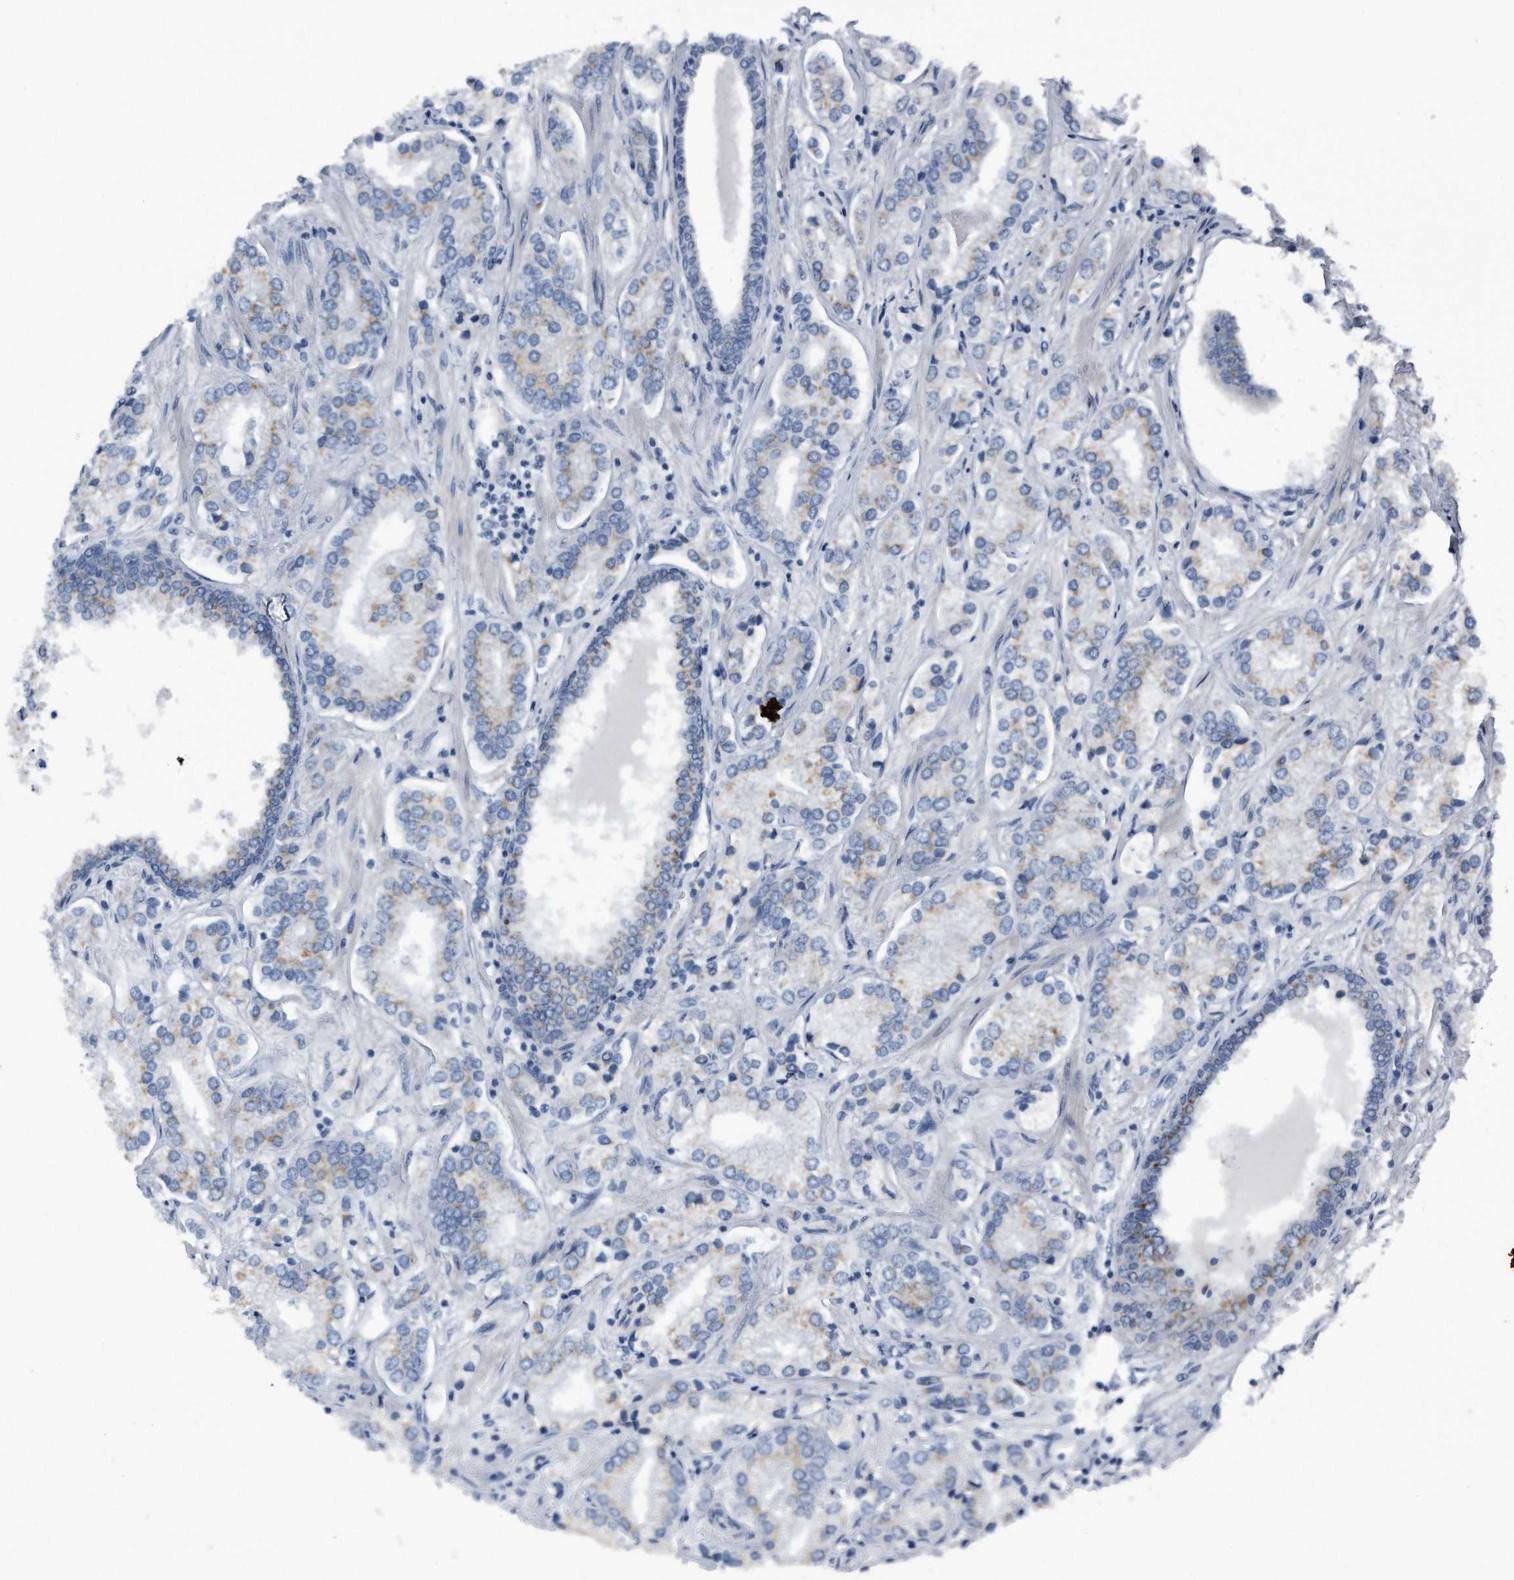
{"staining": {"intensity": "weak", "quantity": "<25%", "location": "cytoplasmic/membranous"}, "tissue": "prostate cancer", "cell_type": "Tumor cells", "image_type": "cancer", "snomed": [{"axis": "morphology", "description": "Adenocarcinoma, High grade"}, {"axis": "topography", "description": "Prostate"}], "caption": "High-grade adenocarcinoma (prostate) stained for a protein using immunohistochemistry (IHC) reveals no positivity tumor cells.", "gene": "LYRM4", "patient": {"sex": "male", "age": 66}}